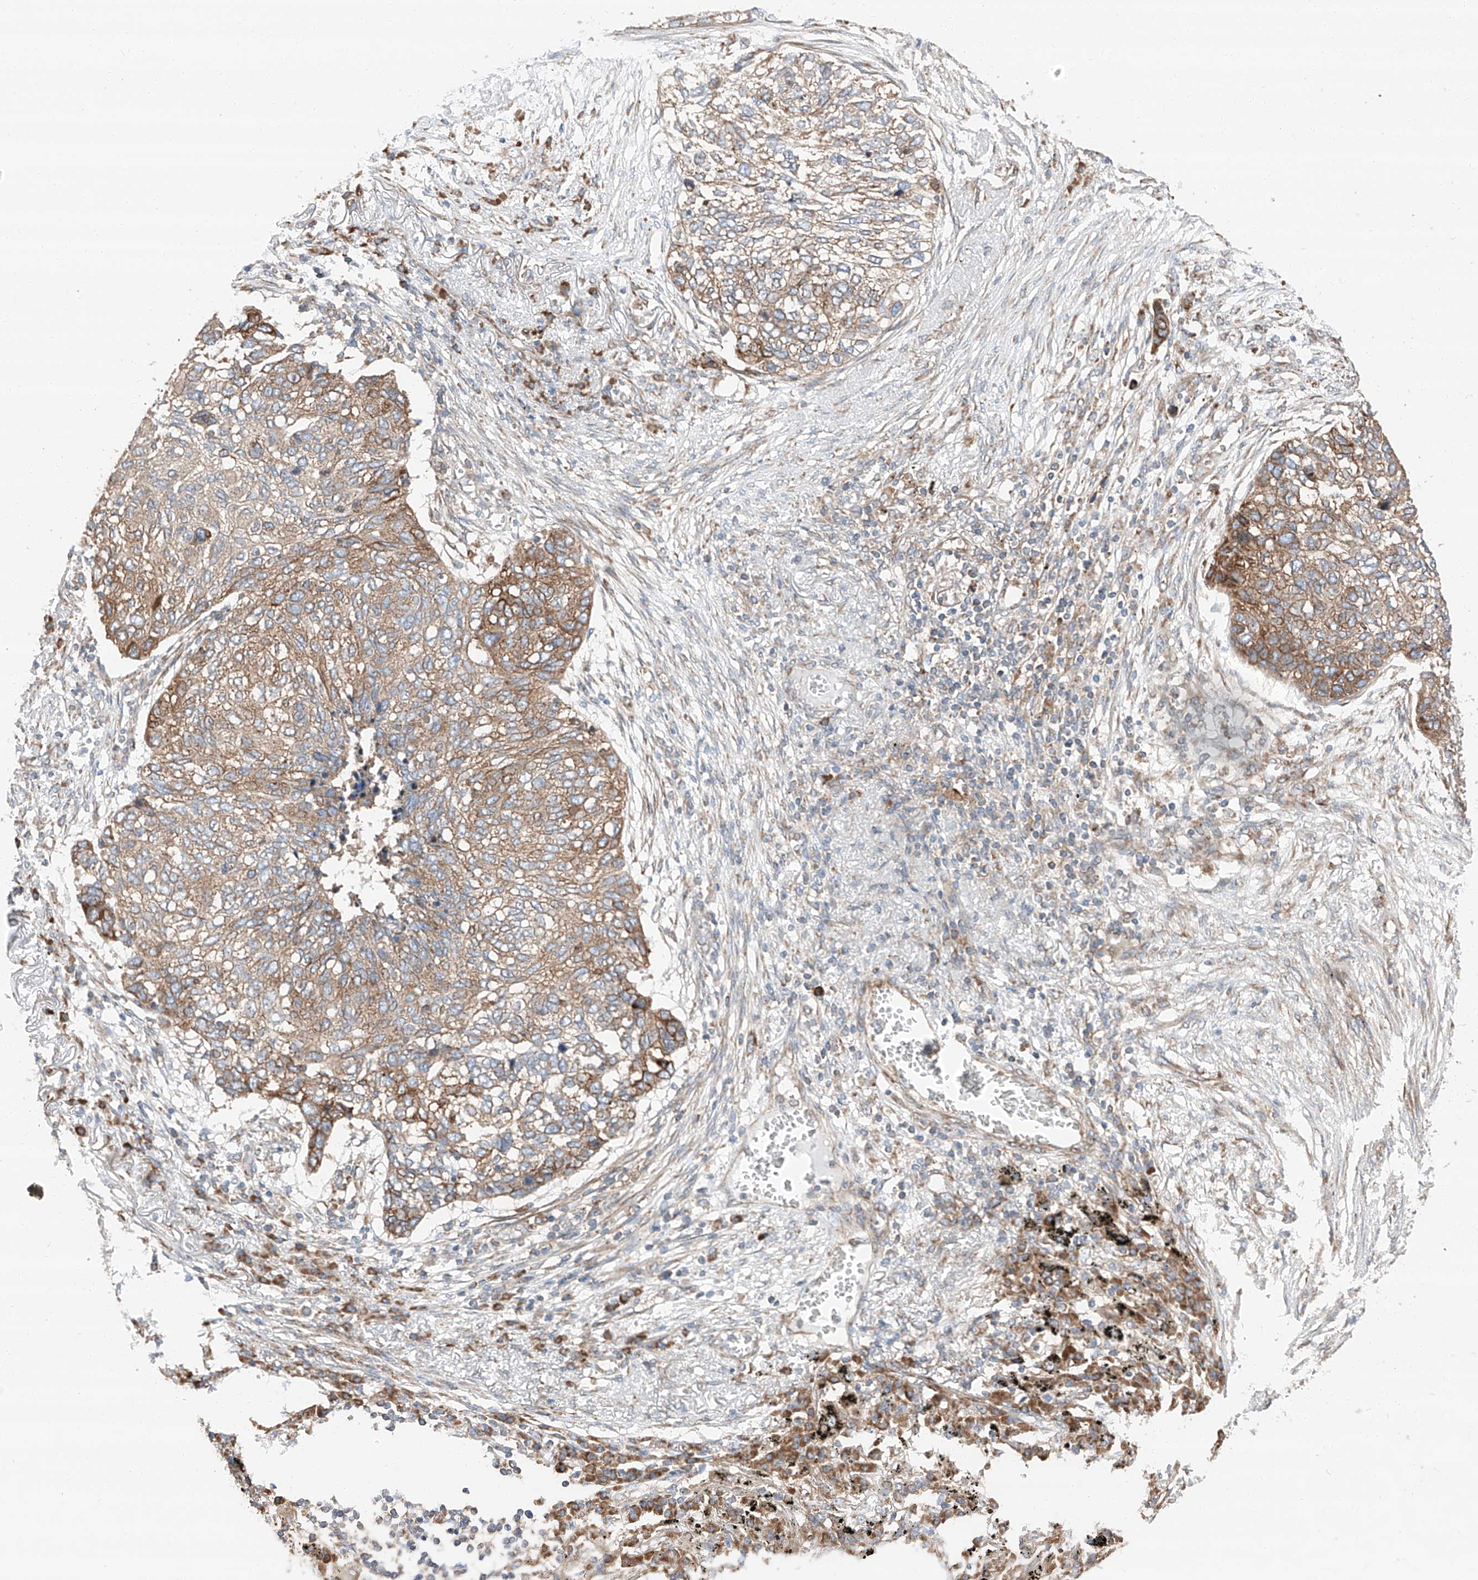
{"staining": {"intensity": "moderate", "quantity": "25%-75%", "location": "cytoplasmic/membranous"}, "tissue": "lung cancer", "cell_type": "Tumor cells", "image_type": "cancer", "snomed": [{"axis": "morphology", "description": "Squamous cell carcinoma, NOS"}, {"axis": "topography", "description": "Lung"}], "caption": "A medium amount of moderate cytoplasmic/membranous positivity is present in about 25%-75% of tumor cells in lung cancer tissue.", "gene": "ZC3H15", "patient": {"sex": "female", "age": 63}}